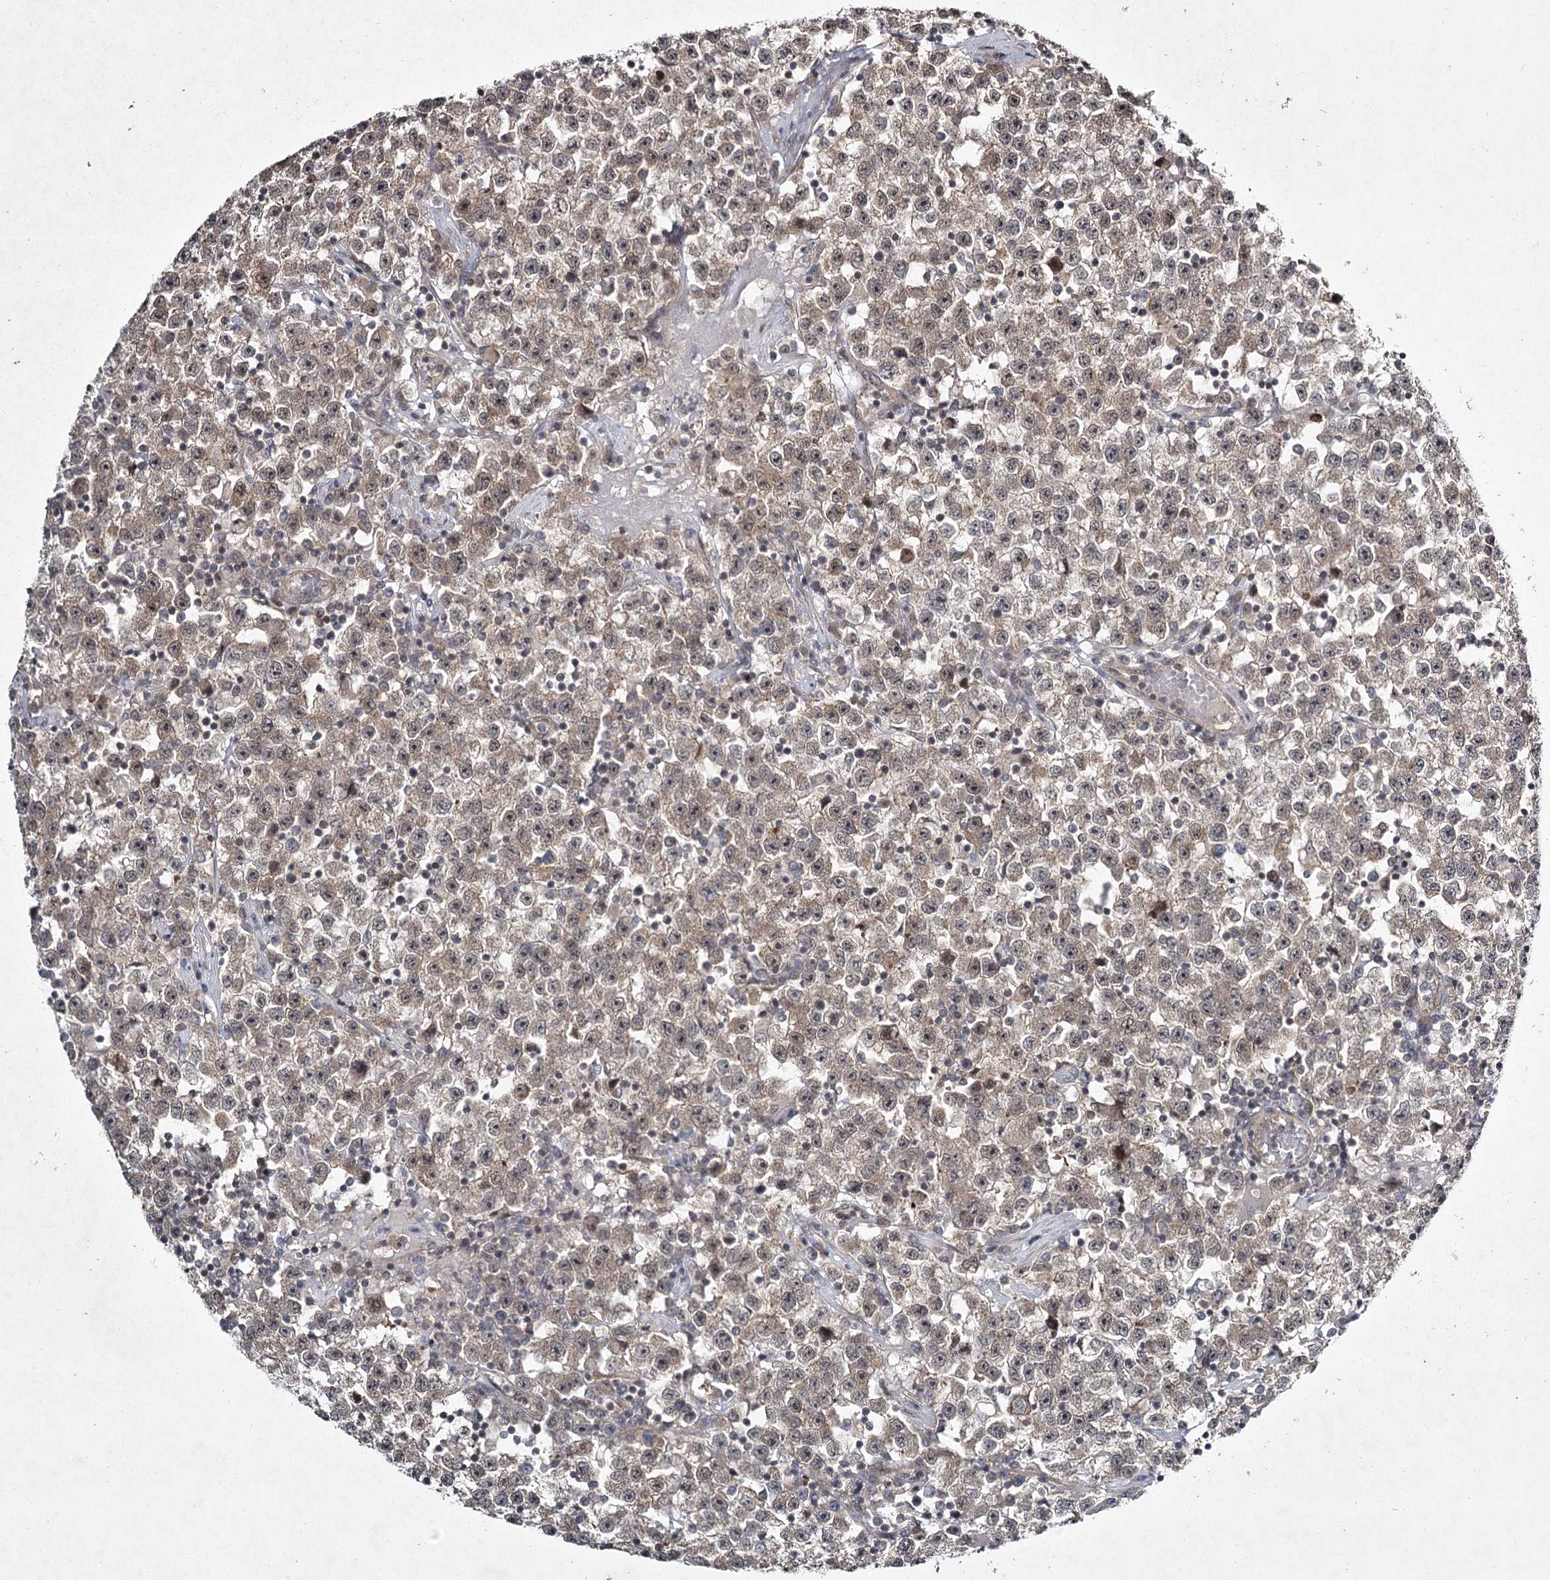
{"staining": {"intensity": "weak", "quantity": ">75%", "location": "cytoplasmic/membranous"}, "tissue": "testis cancer", "cell_type": "Tumor cells", "image_type": "cancer", "snomed": [{"axis": "morphology", "description": "Seminoma, NOS"}, {"axis": "topography", "description": "Testis"}], "caption": "Weak cytoplasmic/membranous protein staining is identified in about >75% of tumor cells in testis seminoma. Ihc stains the protein in brown and the nuclei are stained blue.", "gene": "DCUN1D4", "patient": {"sex": "male", "age": 22}}